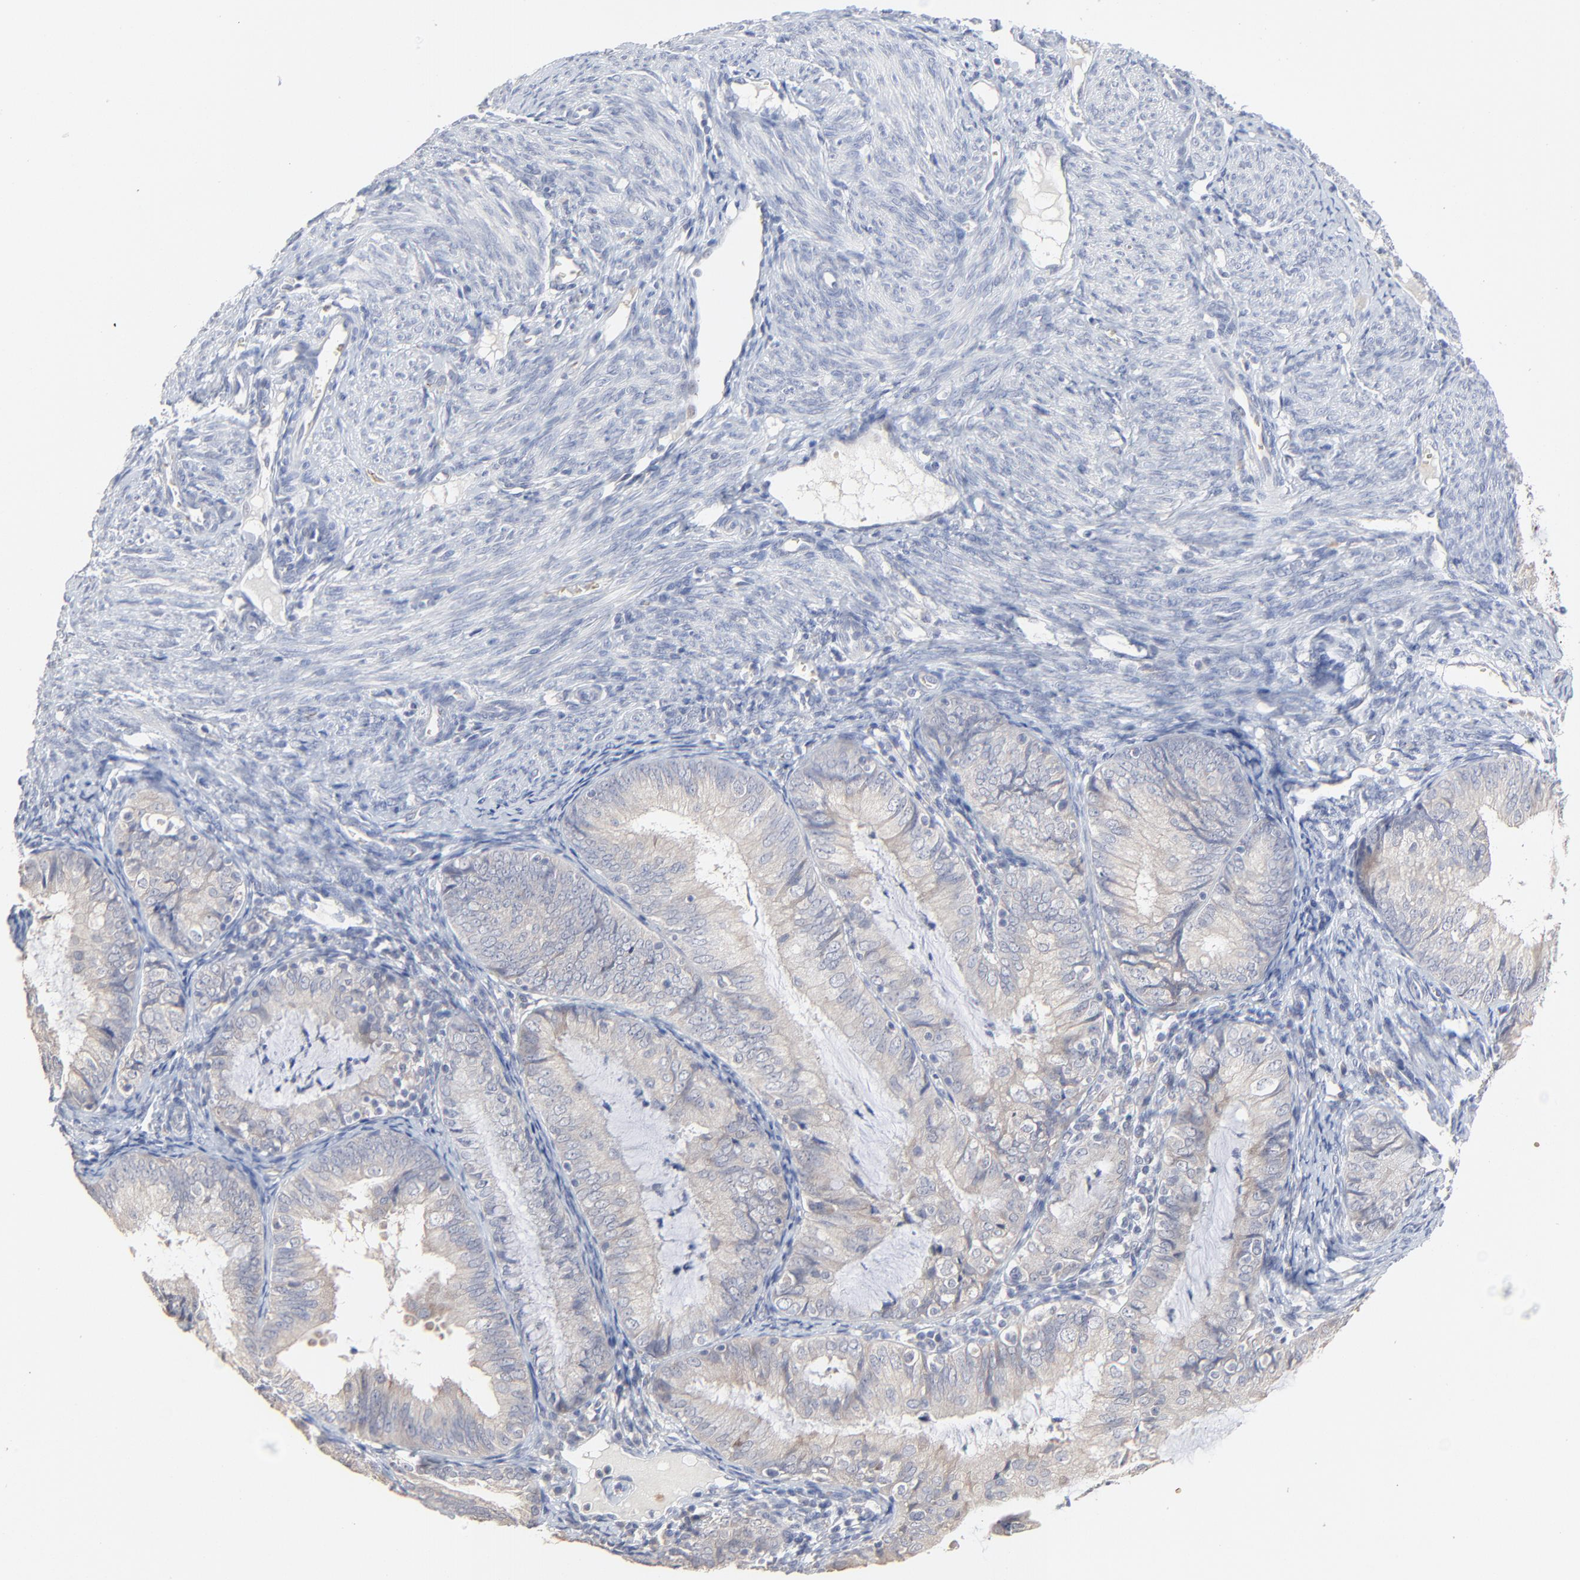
{"staining": {"intensity": "weak", "quantity": ">75%", "location": "cytoplasmic/membranous"}, "tissue": "endometrial cancer", "cell_type": "Tumor cells", "image_type": "cancer", "snomed": [{"axis": "morphology", "description": "Adenocarcinoma, NOS"}, {"axis": "topography", "description": "Endometrium"}], "caption": "High-magnification brightfield microscopy of endometrial cancer (adenocarcinoma) stained with DAB (brown) and counterstained with hematoxylin (blue). tumor cells exhibit weak cytoplasmic/membranous expression is appreciated in about>75% of cells. The staining was performed using DAB (3,3'-diaminobenzidine) to visualize the protein expression in brown, while the nuclei were stained in blue with hematoxylin (Magnification: 20x).", "gene": "FANCB", "patient": {"sex": "female", "age": 66}}